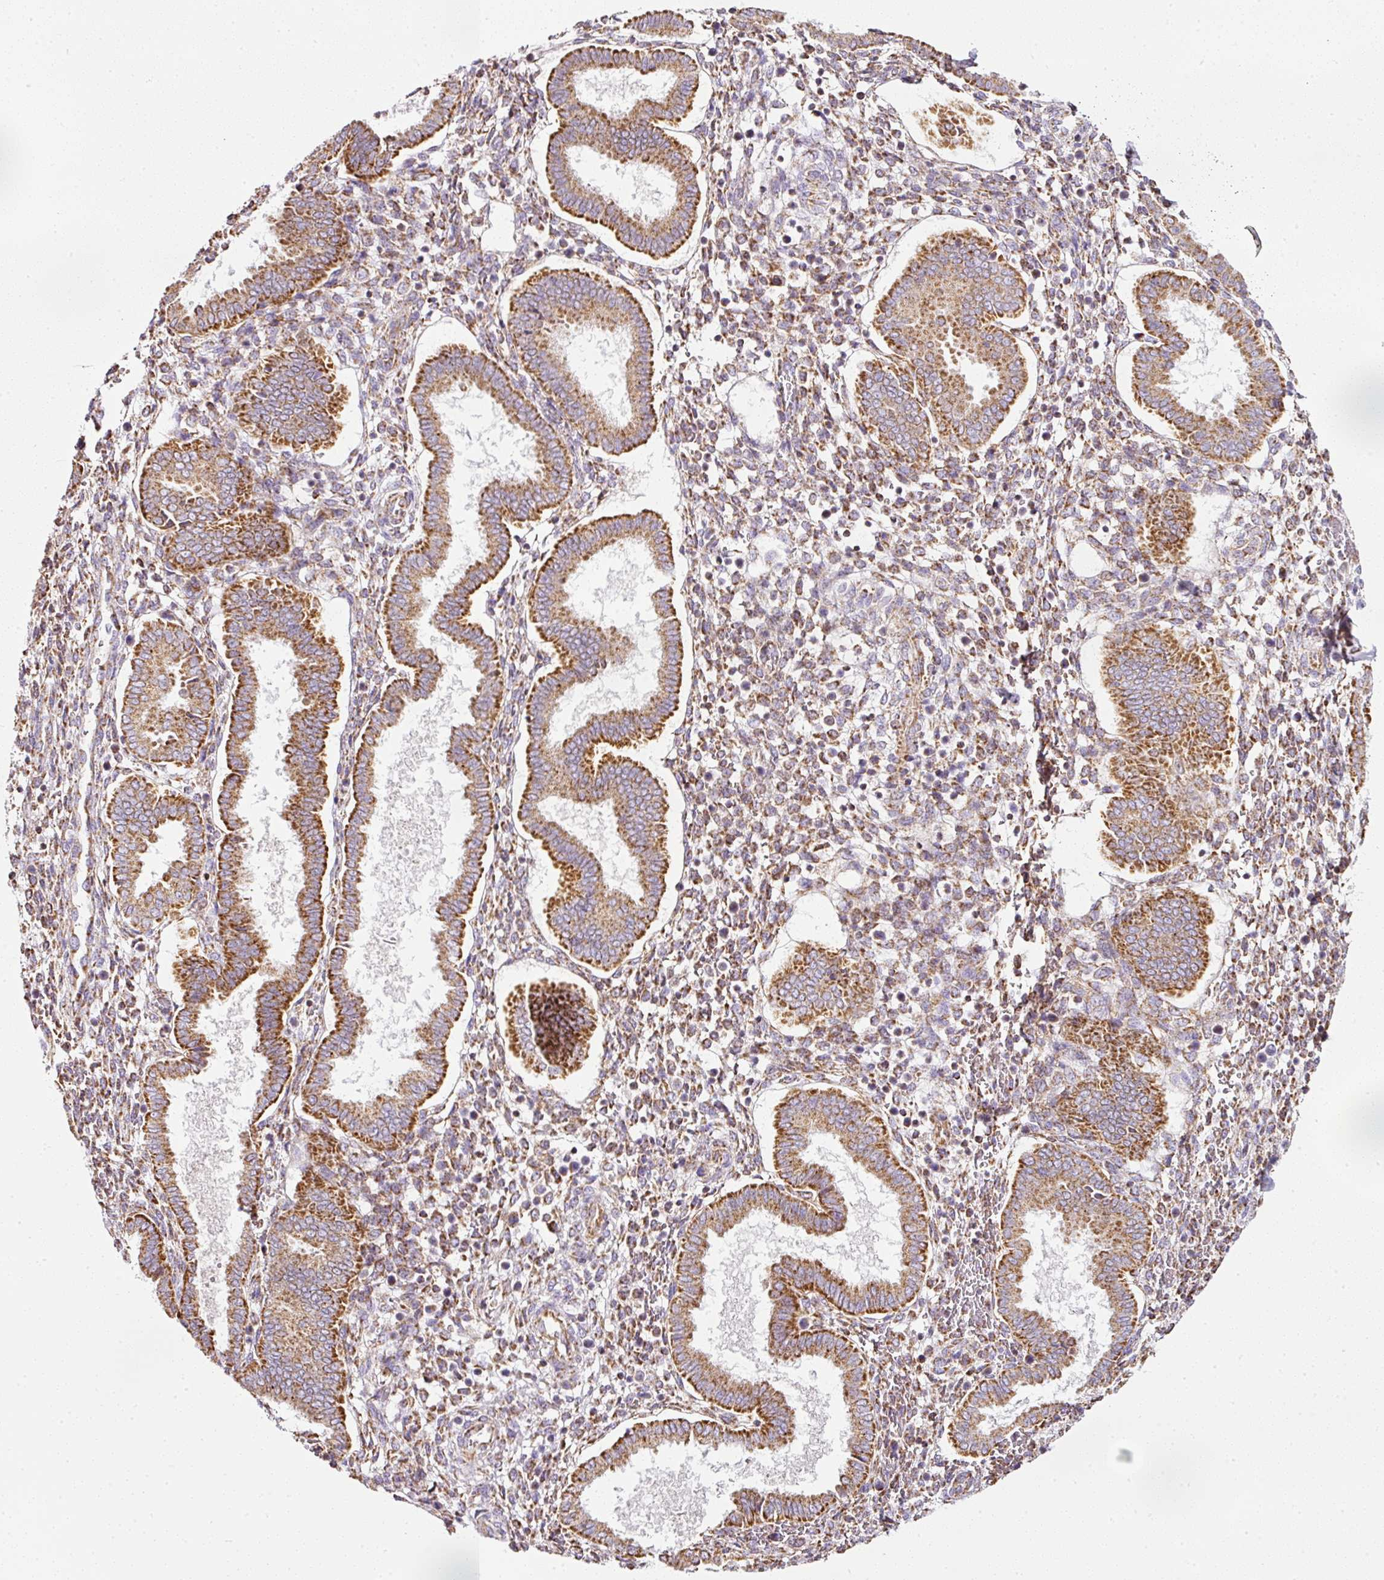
{"staining": {"intensity": "moderate", "quantity": "<25%", "location": "cytoplasmic/membranous"}, "tissue": "endometrium", "cell_type": "Cells in endometrial stroma", "image_type": "normal", "snomed": [{"axis": "morphology", "description": "Normal tissue, NOS"}, {"axis": "topography", "description": "Endometrium"}], "caption": "Protein expression by immunohistochemistry demonstrates moderate cytoplasmic/membranous staining in about <25% of cells in endometrial stroma in normal endometrium. (brown staining indicates protein expression, while blue staining denotes nuclei).", "gene": "SDHA", "patient": {"sex": "female", "age": 24}}